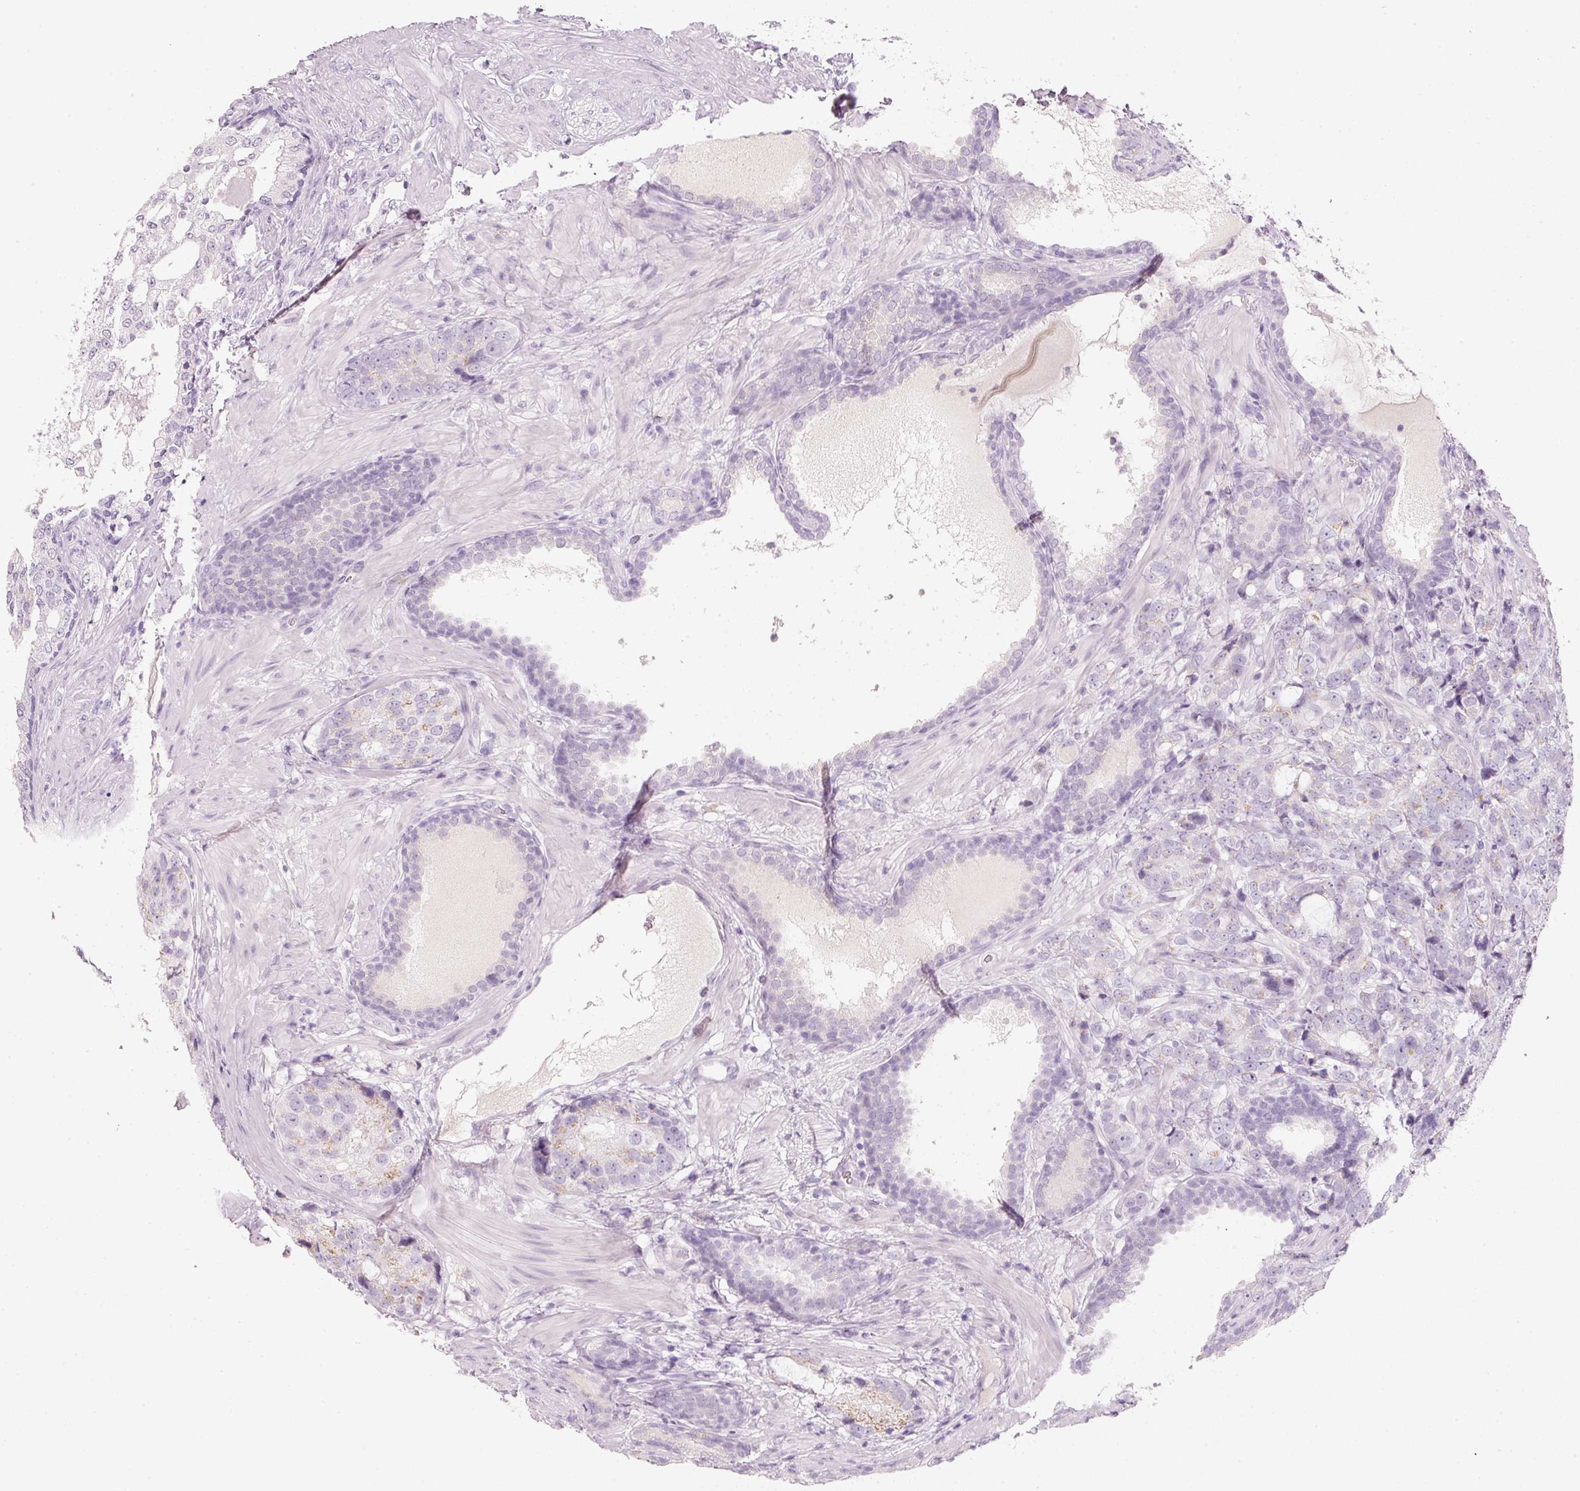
{"staining": {"intensity": "negative", "quantity": "none", "location": "none"}, "tissue": "prostate cancer", "cell_type": "Tumor cells", "image_type": "cancer", "snomed": [{"axis": "morphology", "description": "Adenocarcinoma, High grade"}, {"axis": "topography", "description": "Prostate"}], "caption": "Image shows no significant protein expression in tumor cells of prostate adenocarcinoma (high-grade). The staining is performed using DAB (3,3'-diaminobenzidine) brown chromogen with nuclei counter-stained in using hematoxylin.", "gene": "ENSG00000206549", "patient": {"sex": "male", "age": 67}}